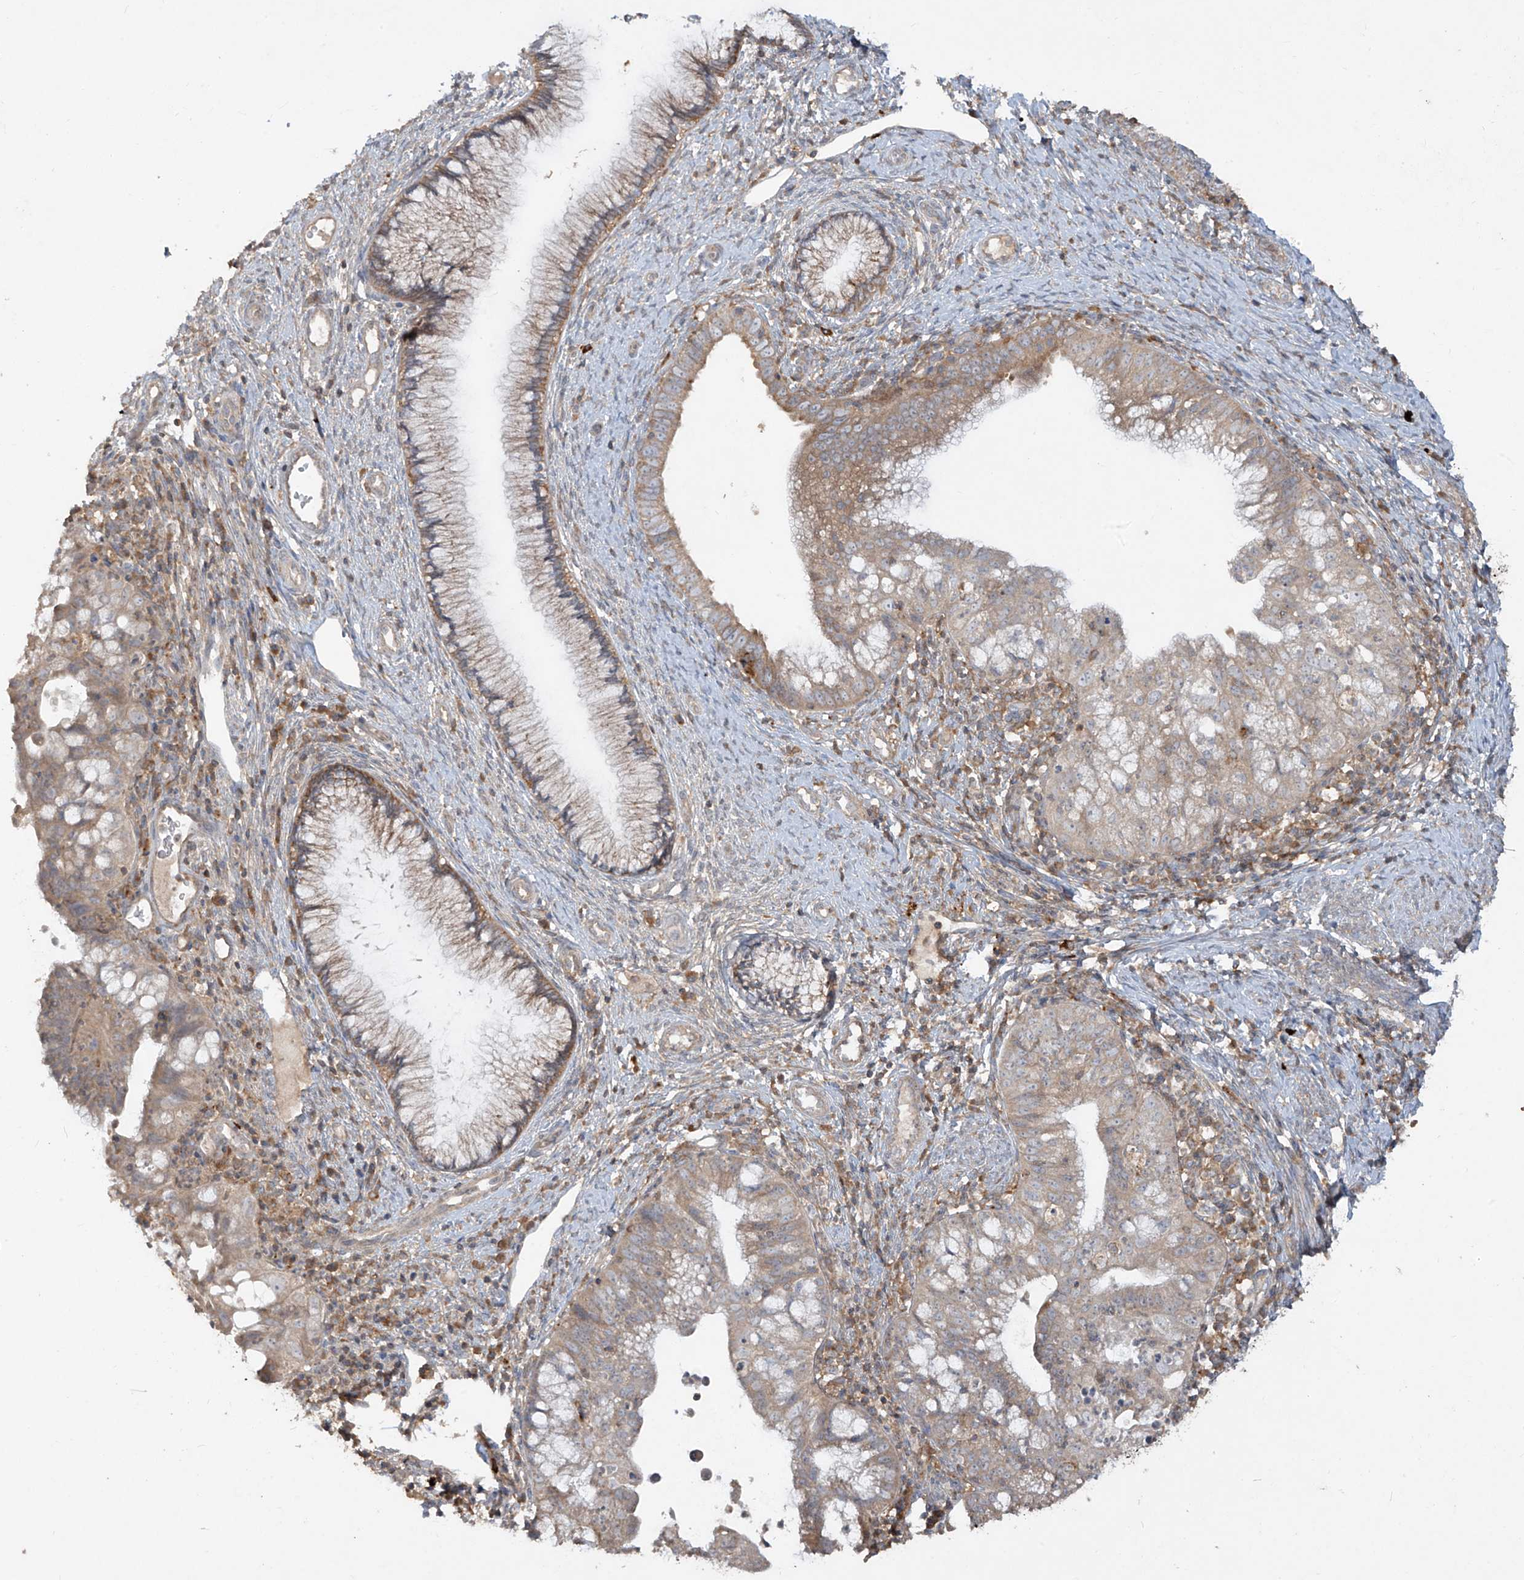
{"staining": {"intensity": "weak", "quantity": ">75%", "location": "cytoplasmic/membranous"}, "tissue": "cervical cancer", "cell_type": "Tumor cells", "image_type": "cancer", "snomed": [{"axis": "morphology", "description": "Adenocarcinoma, NOS"}, {"axis": "topography", "description": "Cervix"}], "caption": "Protein analysis of cervical cancer (adenocarcinoma) tissue displays weak cytoplasmic/membranous expression in about >75% of tumor cells. The staining was performed using DAB, with brown indicating positive protein expression. Nuclei are stained blue with hematoxylin.", "gene": "LDAH", "patient": {"sex": "female", "age": 36}}